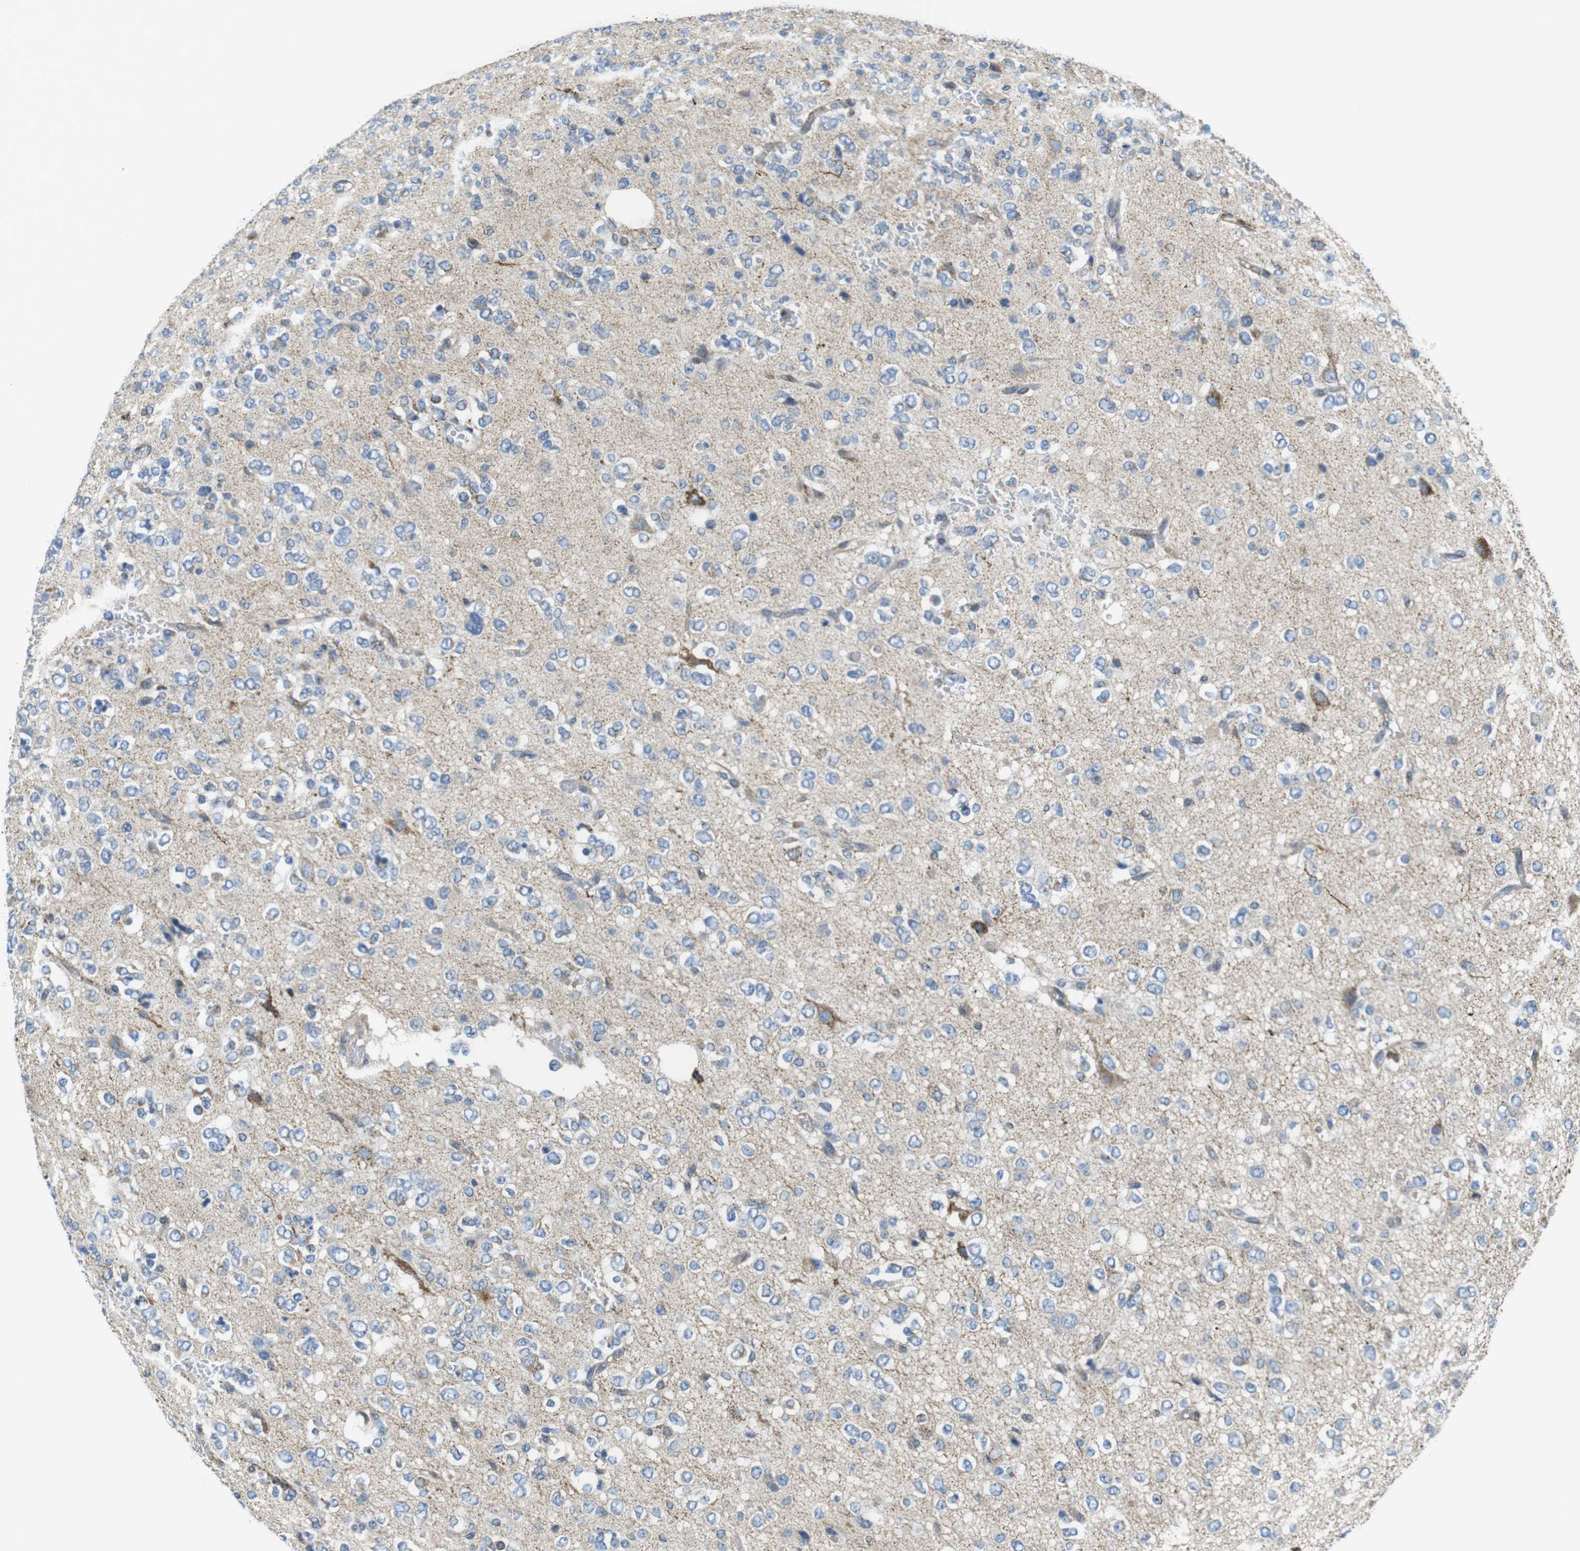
{"staining": {"intensity": "negative", "quantity": "none", "location": "none"}, "tissue": "glioma", "cell_type": "Tumor cells", "image_type": "cancer", "snomed": [{"axis": "morphology", "description": "Glioma, malignant, Low grade"}, {"axis": "topography", "description": "Brain"}], "caption": "The image reveals no significant positivity in tumor cells of malignant glioma (low-grade).", "gene": "KCNE3", "patient": {"sex": "male", "age": 38}}